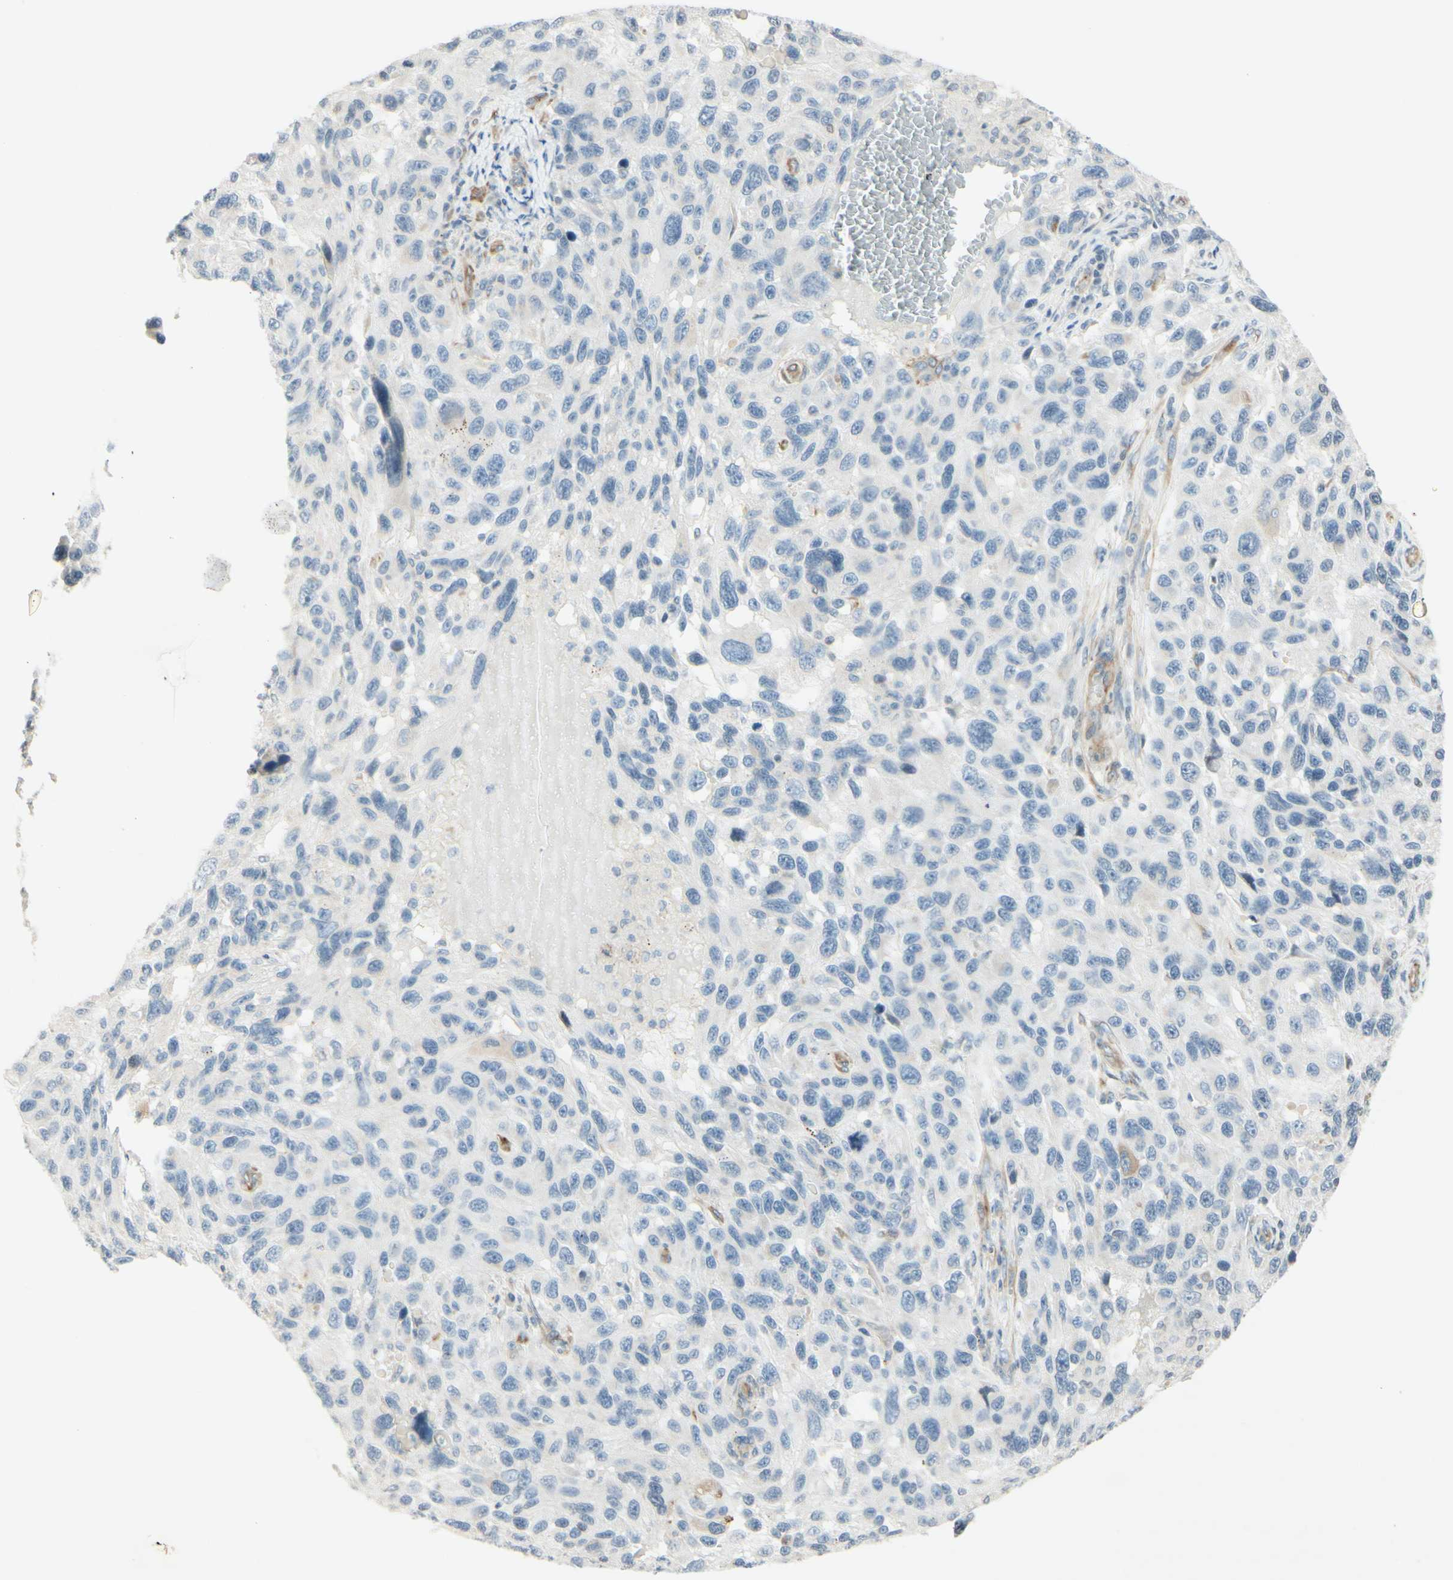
{"staining": {"intensity": "negative", "quantity": "none", "location": "none"}, "tissue": "melanoma", "cell_type": "Tumor cells", "image_type": "cancer", "snomed": [{"axis": "morphology", "description": "Malignant melanoma, NOS"}, {"axis": "topography", "description": "Skin"}], "caption": "Malignant melanoma was stained to show a protein in brown. There is no significant expression in tumor cells. The staining was performed using DAB (3,3'-diaminobenzidine) to visualize the protein expression in brown, while the nuclei were stained in blue with hematoxylin (Magnification: 20x).", "gene": "MAP1B", "patient": {"sex": "male", "age": 53}}